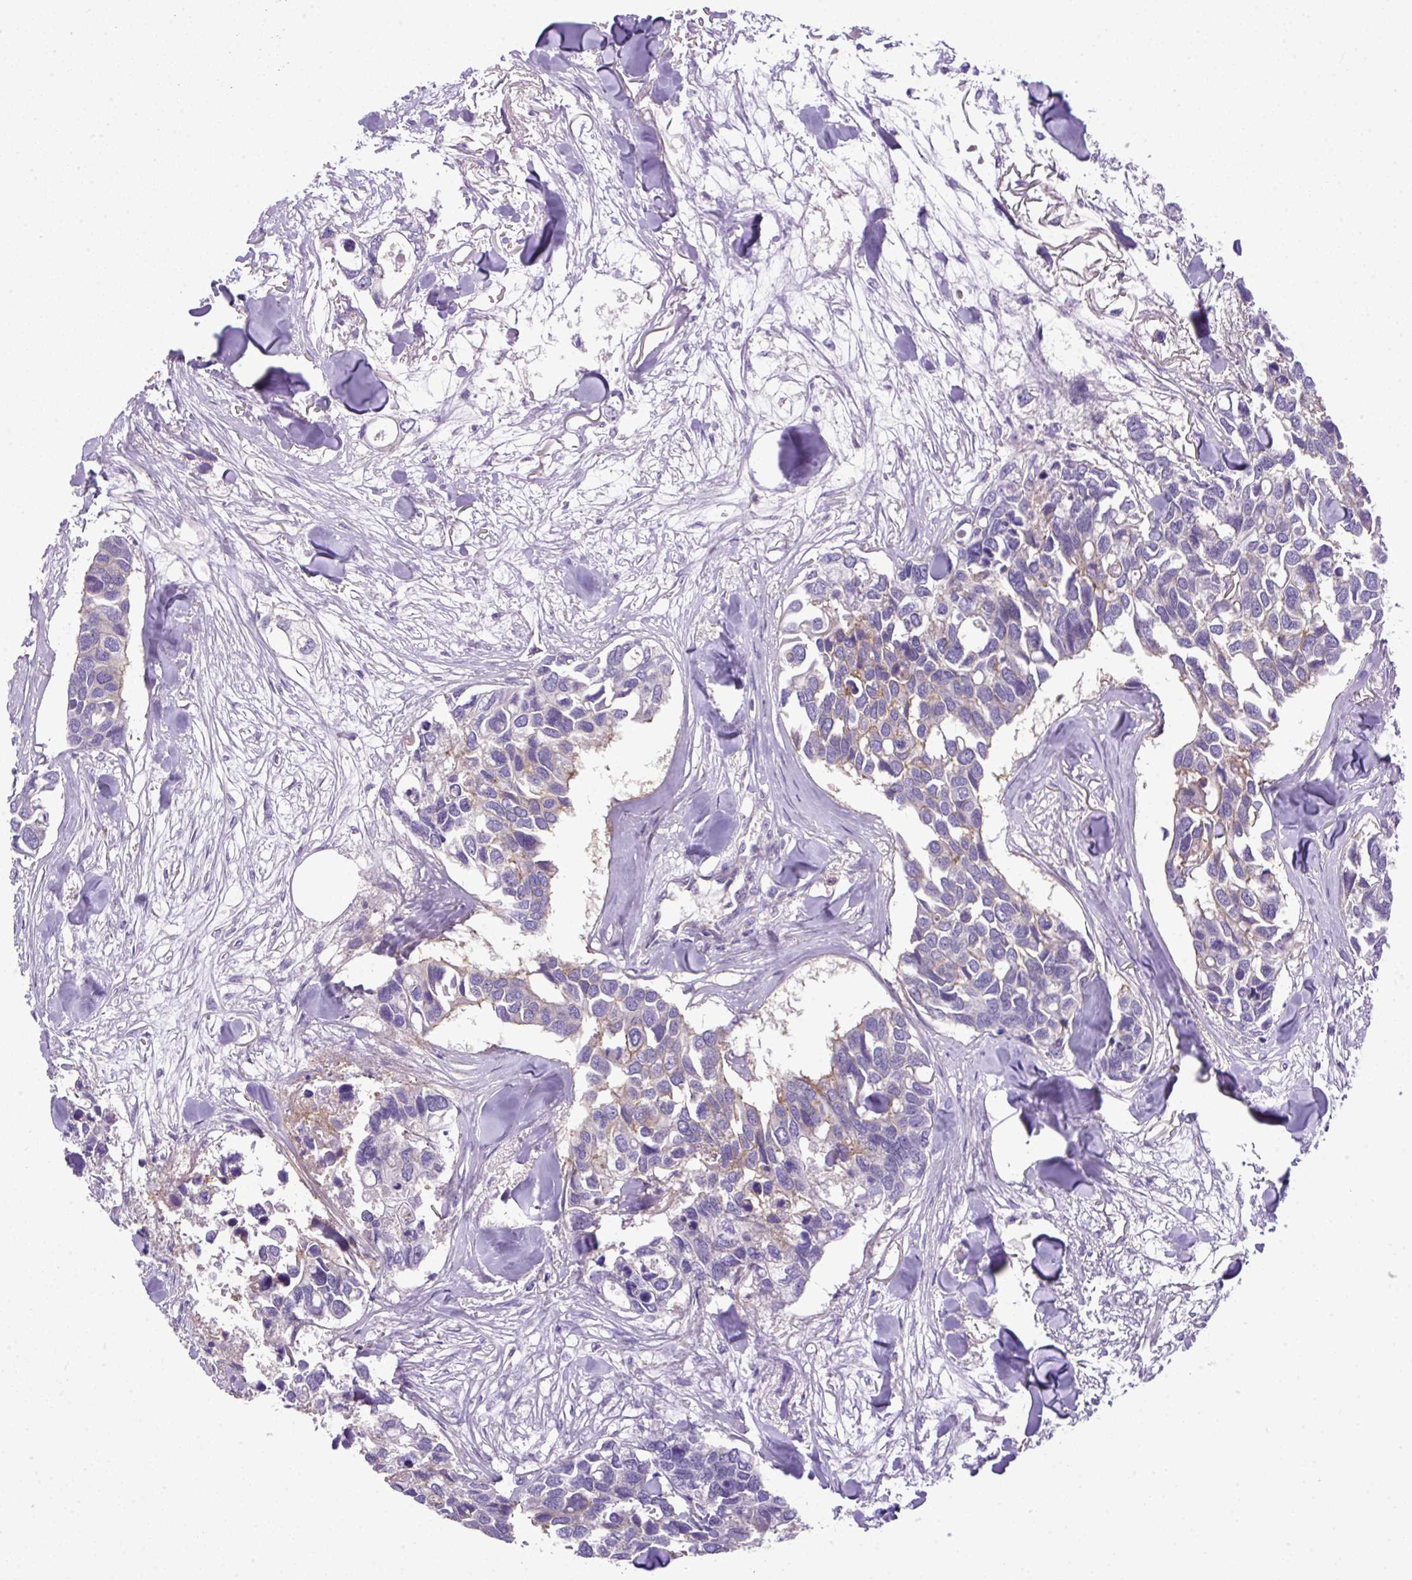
{"staining": {"intensity": "negative", "quantity": "none", "location": "none"}, "tissue": "breast cancer", "cell_type": "Tumor cells", "image_type": "cancer", "snomed": [{"axis": "morphology", "description": "Duct carcinoma"}, {"axis": "topography", "description": "Breast"}], "caption": "An immunohistochemistry (IHC) photomicrograph of infiltrating ductal carcinoma (breast) is shown. There is no staining in tumor cells of infiltrating ductal carcinoma (breast).", "gene": "NPTN", "patient": {"sex": "female", "age": 83}}